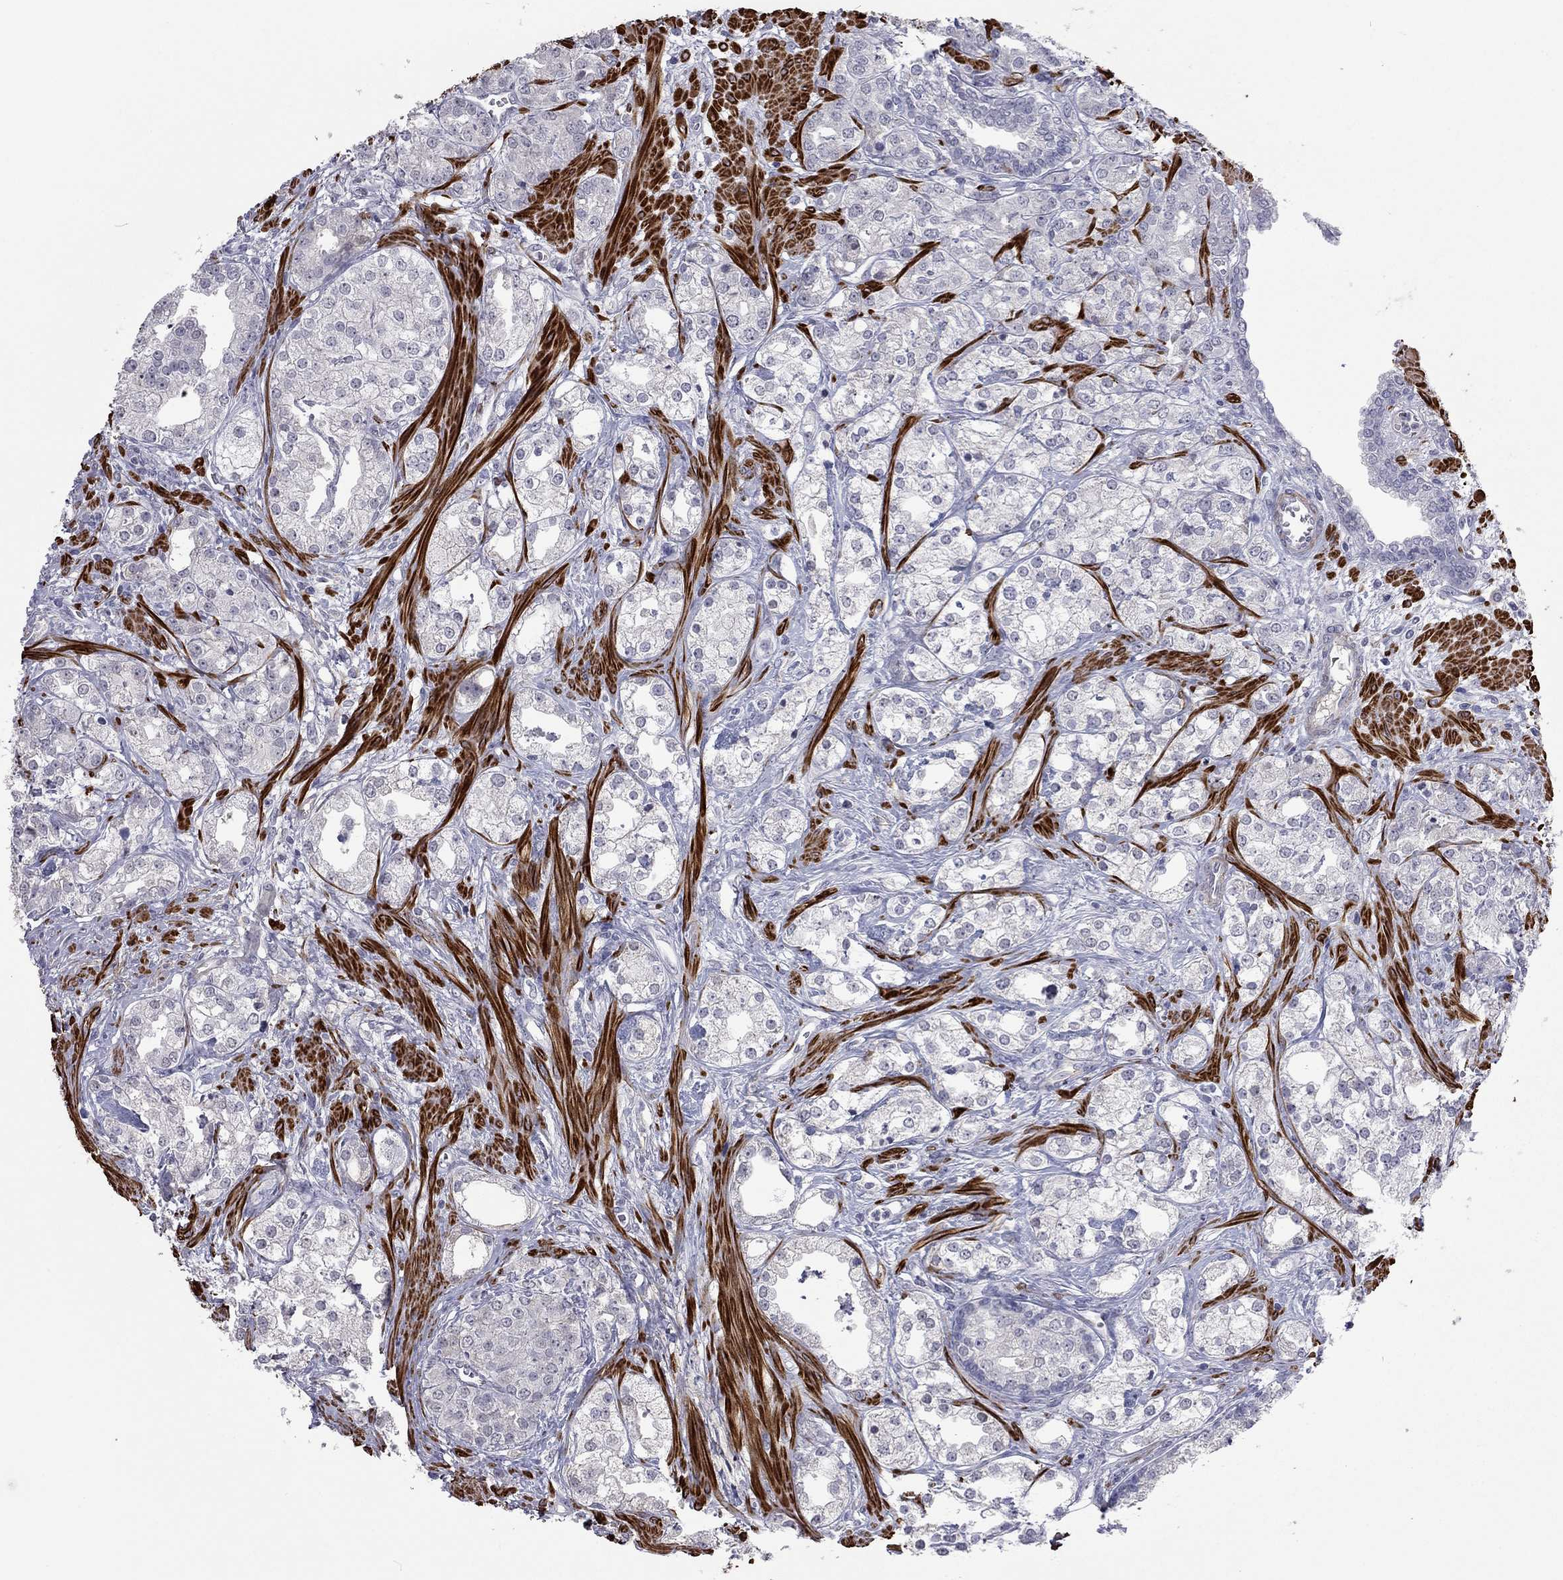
{"staining": {"intensity": "negative", "quantity": "none", "location": "none"}, "tissue": "prostate cancer", "cell_type": "Tumor cells", "image_type": "cancer", "snomed": [{"axis": "morphology", "description": "Adenocarcinoma, NOS"}, {"axis": "topography", "description": "Prostate and seminal vesicle, NOS"}, {"axis": "topography", "description": "Prostate"}], "caption": "The micrograph displays no staining of tumor cells in prostate cancer (adenocarcinoma).", "gene": "IP6K3", "patient": {"sex": "male", "age": 62}}